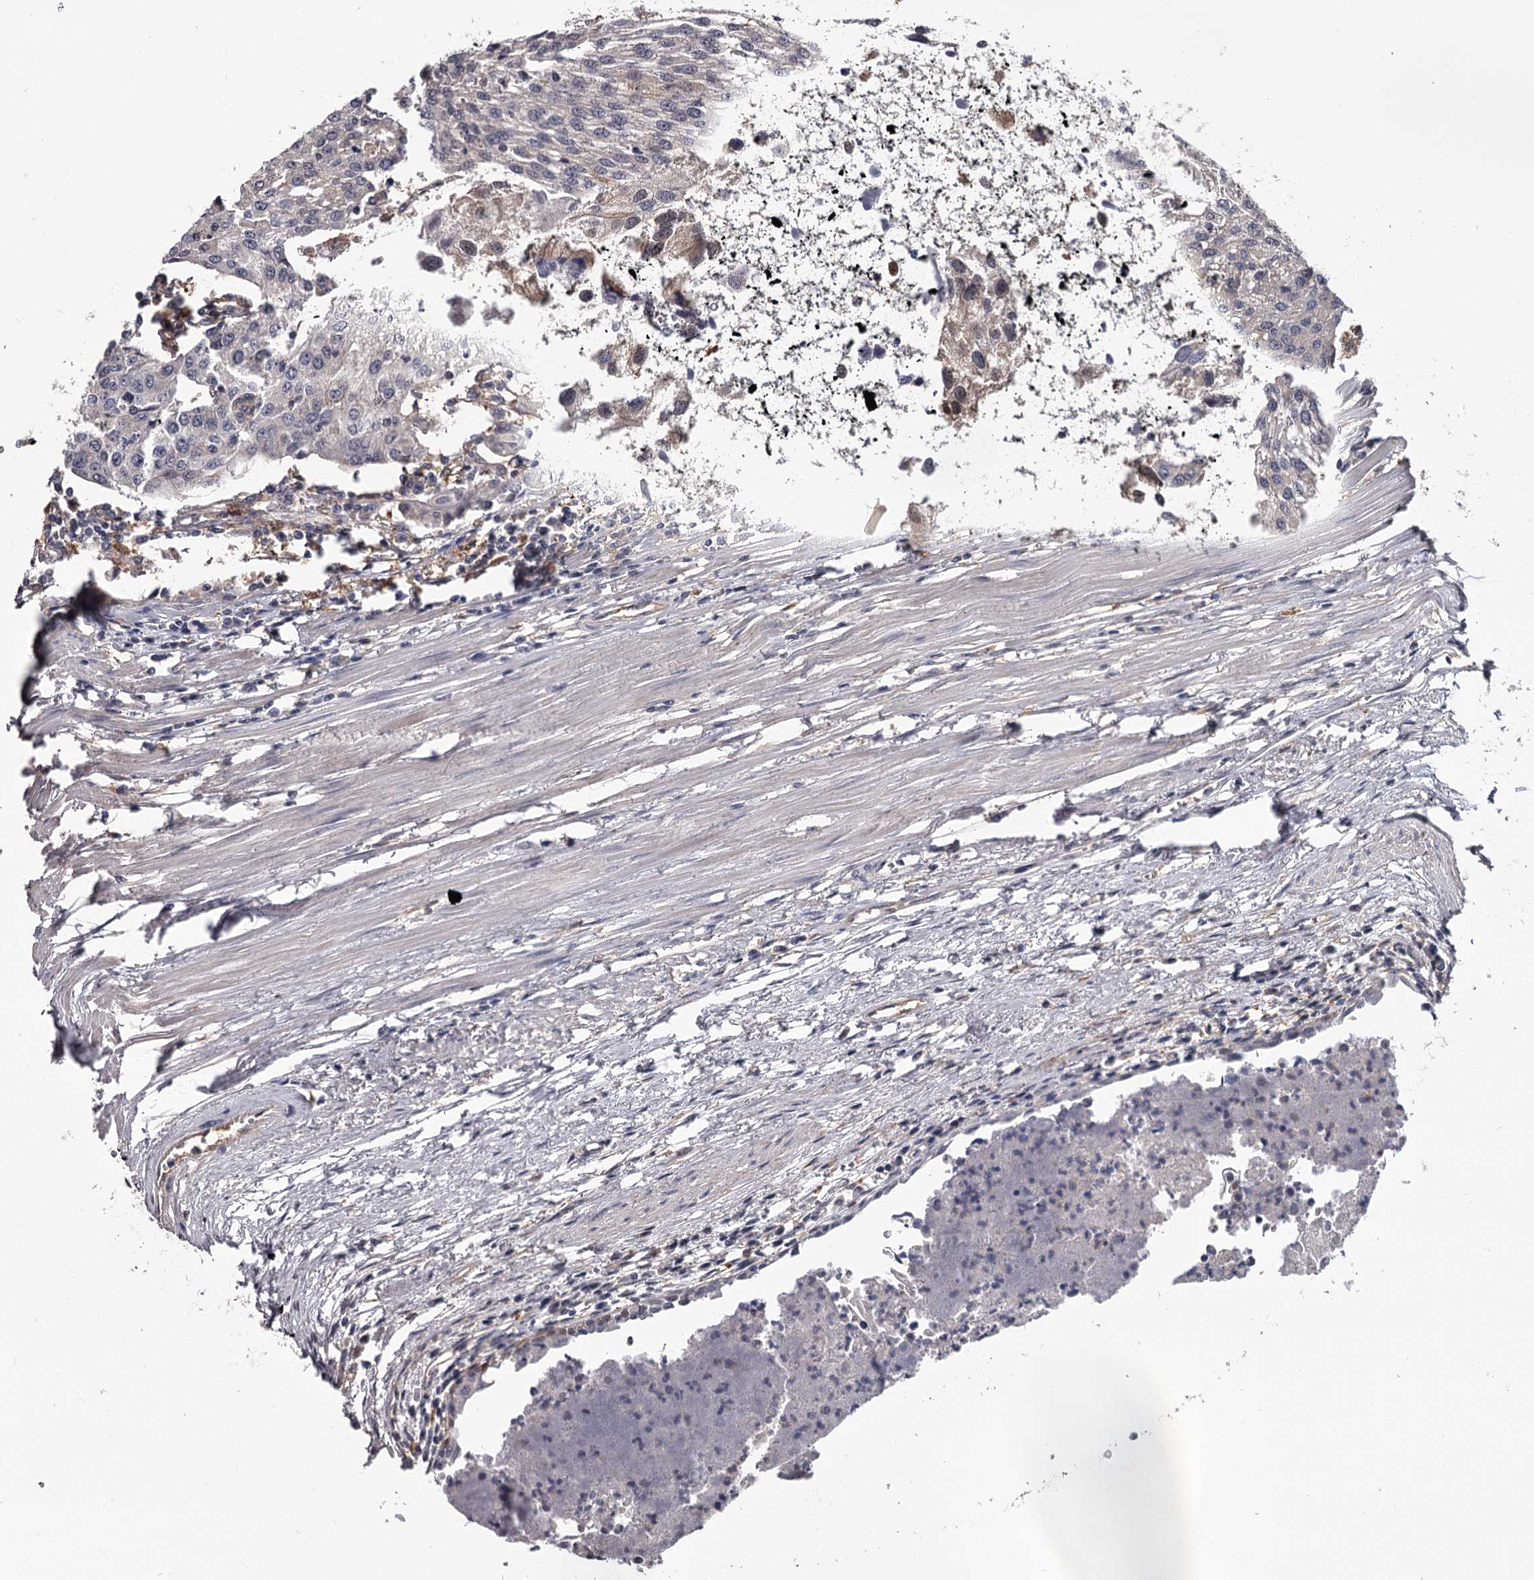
{"staining": {"intensity": "negative", "quantity": "none", "location": "none"}, "tissue": "urothelial cancer", "cell_type": "Tumor cells", "image_type": "cancer", "snomed": [{"axis": "morphology", "description": "Urothelial carcinoma, High grade"}, {"axis": "topography", "description": "Urinary bladder"}], "caption": "High power microscopy image of an IHC histopathology image of urothelial carcinoma (high-grade), revealing no significant expression in tumor cells.", "gene": "GSTO1", "patient": {"sex": "female", "age": 85}}